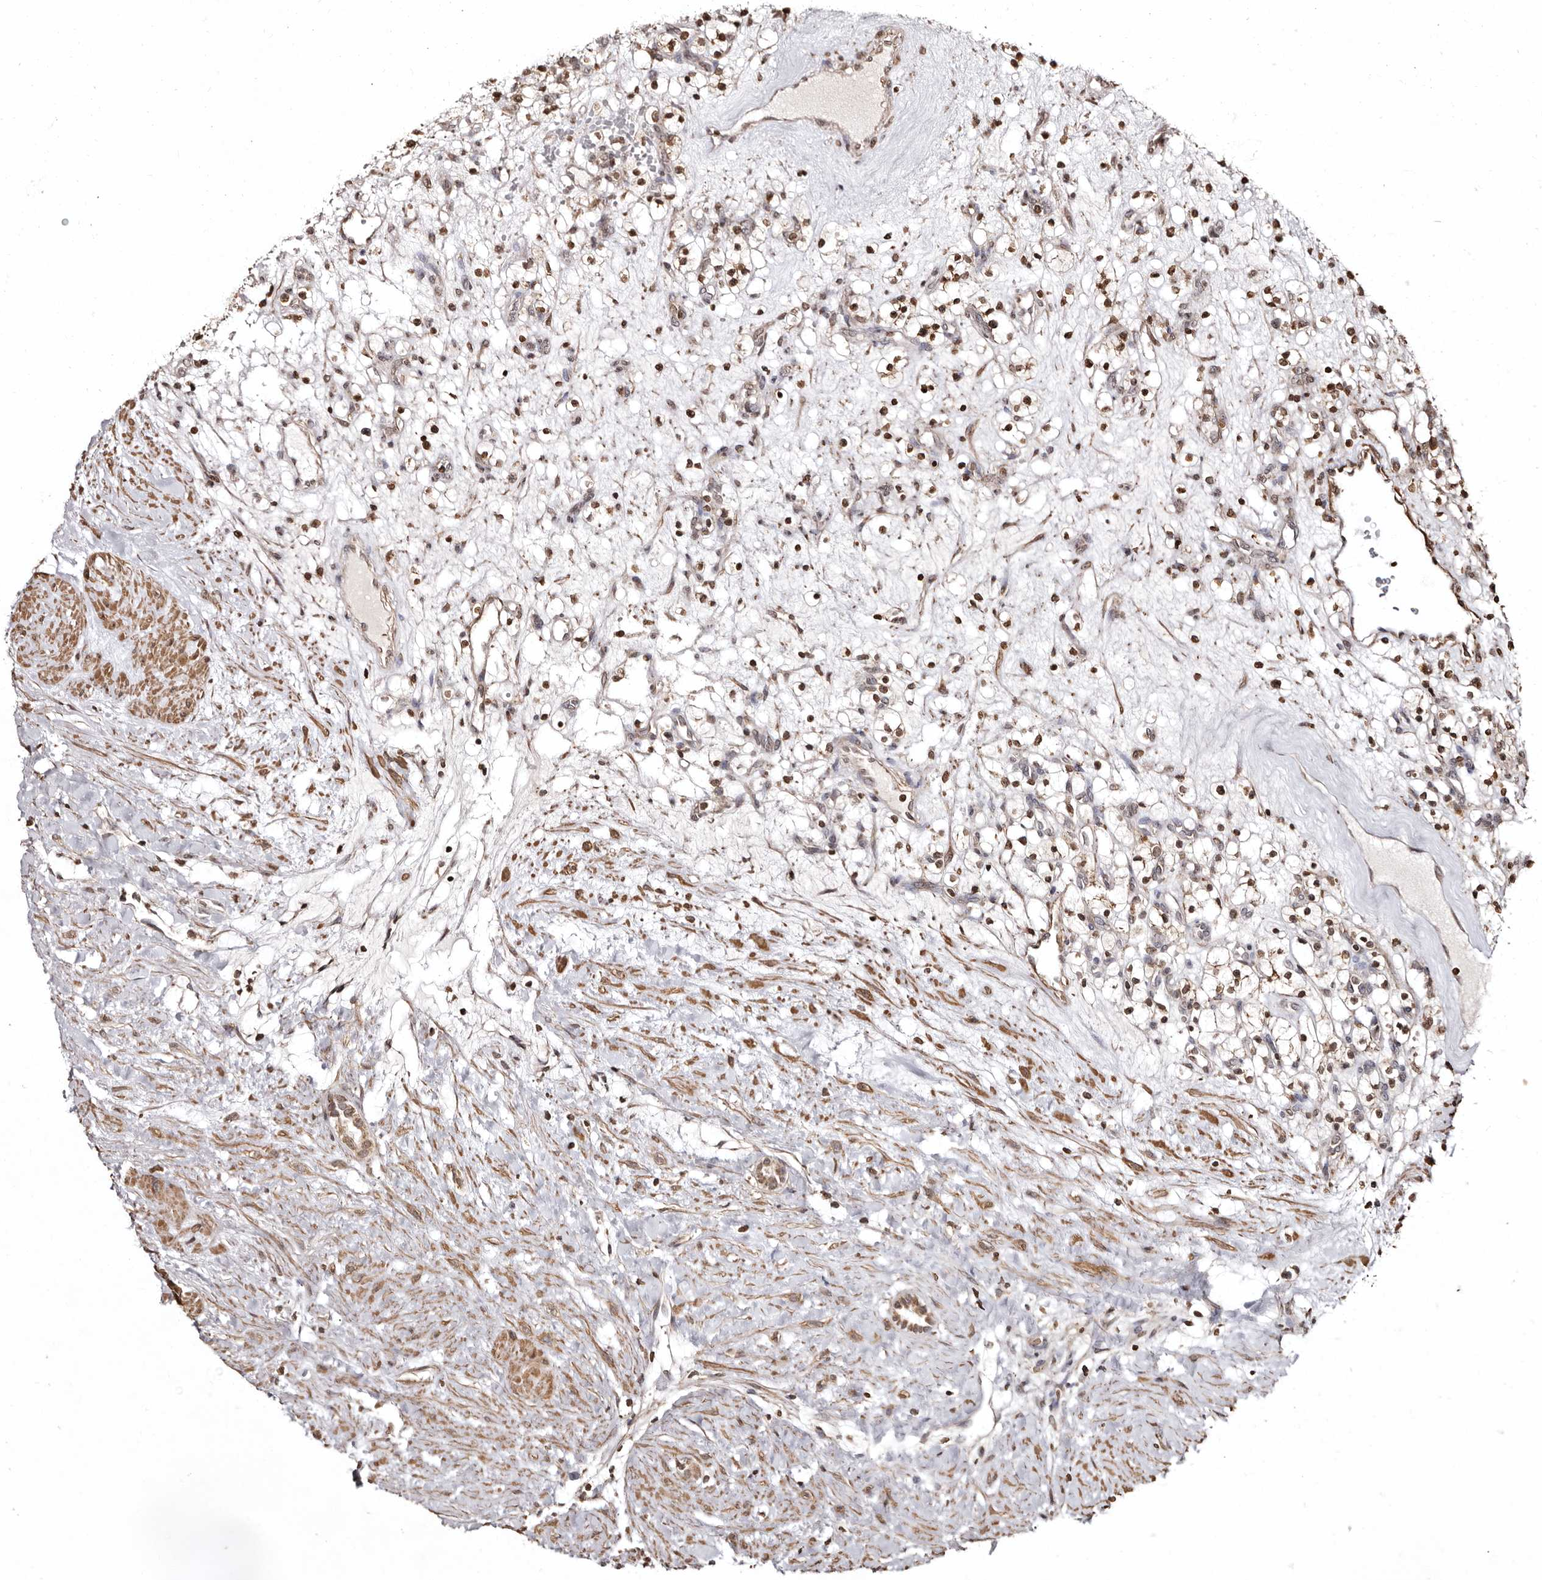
{"staining": {"intensity": "moderate", "quantity": ">75%", "location": "cytoplasmic/membranous,nuclear"}, "tissue": "renal cancer", "cell_type": "Tumor cells", "image_type": "cancer", "snomed": [{"axis": "morphology", "description": "Adenocarcinoma, NOS"}, {"axis": "topography", "description": "Kidney"}], "caption": "IHC (DAB) staining of renal cancer (adenocarcinoma) displays moderate cytoplasmic/membranous and nuclear protein expression in about >75% of tumor cells.", "gene": "CCDC190", "patient": {"sex": "female", "age": 57}}